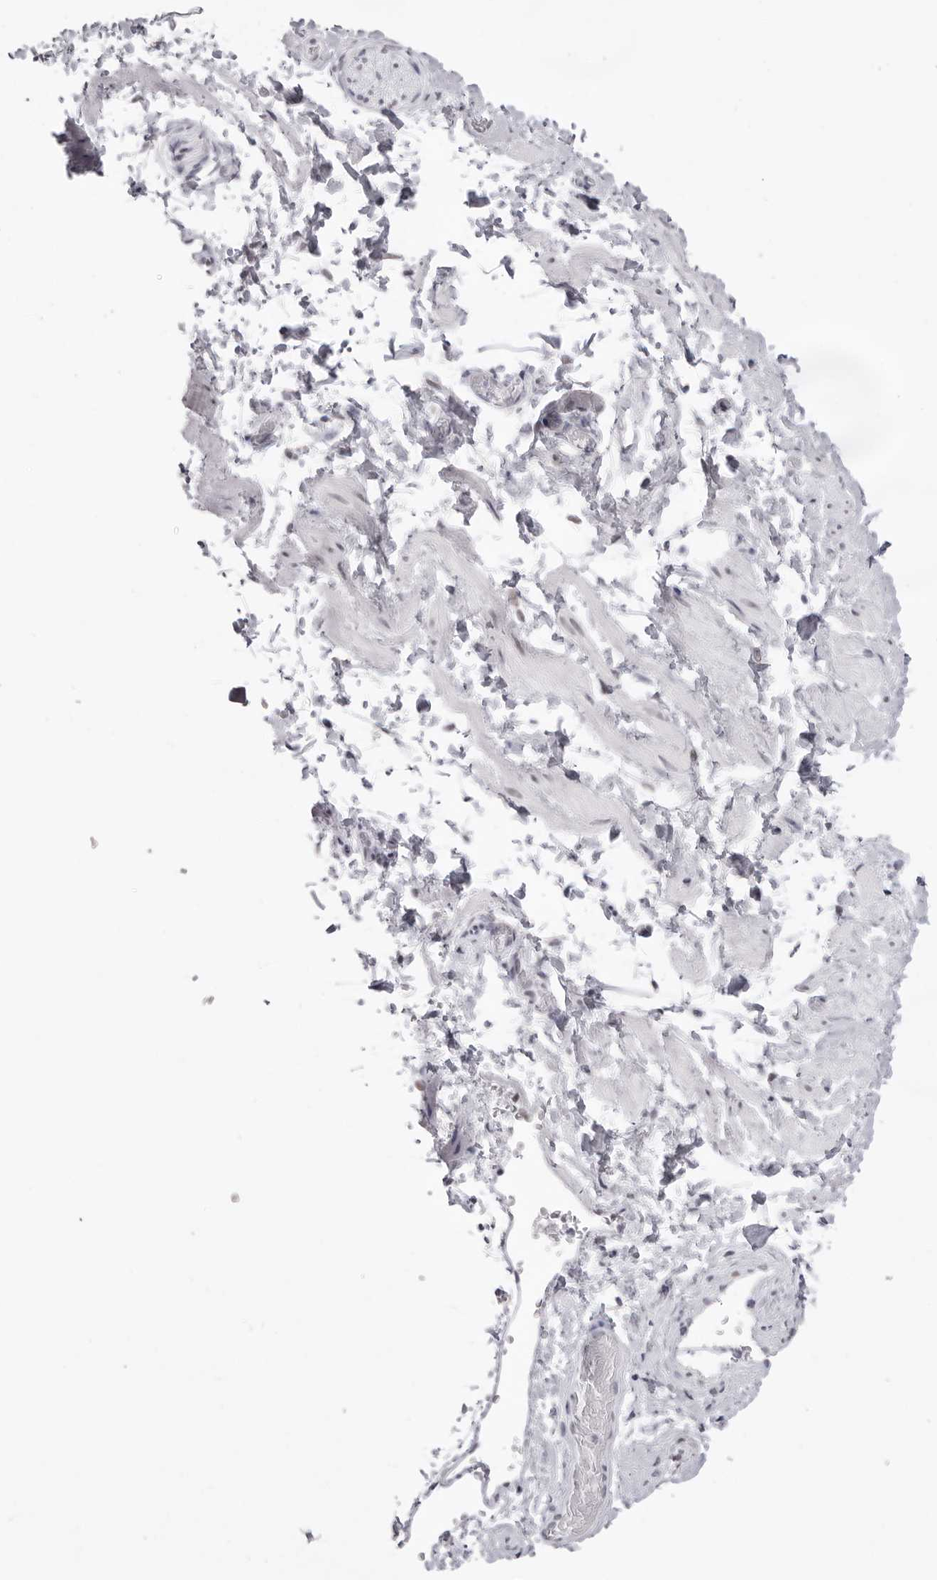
{"staining": {"intensity": "weak", "quantity": "25%-75%", "location": "nuclear"}, "tissue": "vagina", "cell_type": "Squamous epithelial cells", "image_type": "normal", "snomed": [{"axis": "morphology", "description": "Normal tissue, NOS"}, {"axis": "topography", "description": "Vagina"}], "caption": "Benign vagina exhibits weak nuclear expression in approximately 25%-75% of squamous epithelial cells, visualized by immunohistochemistry.", "gene": "MAFK", "patient": {"sex": "female", "age": 32}}